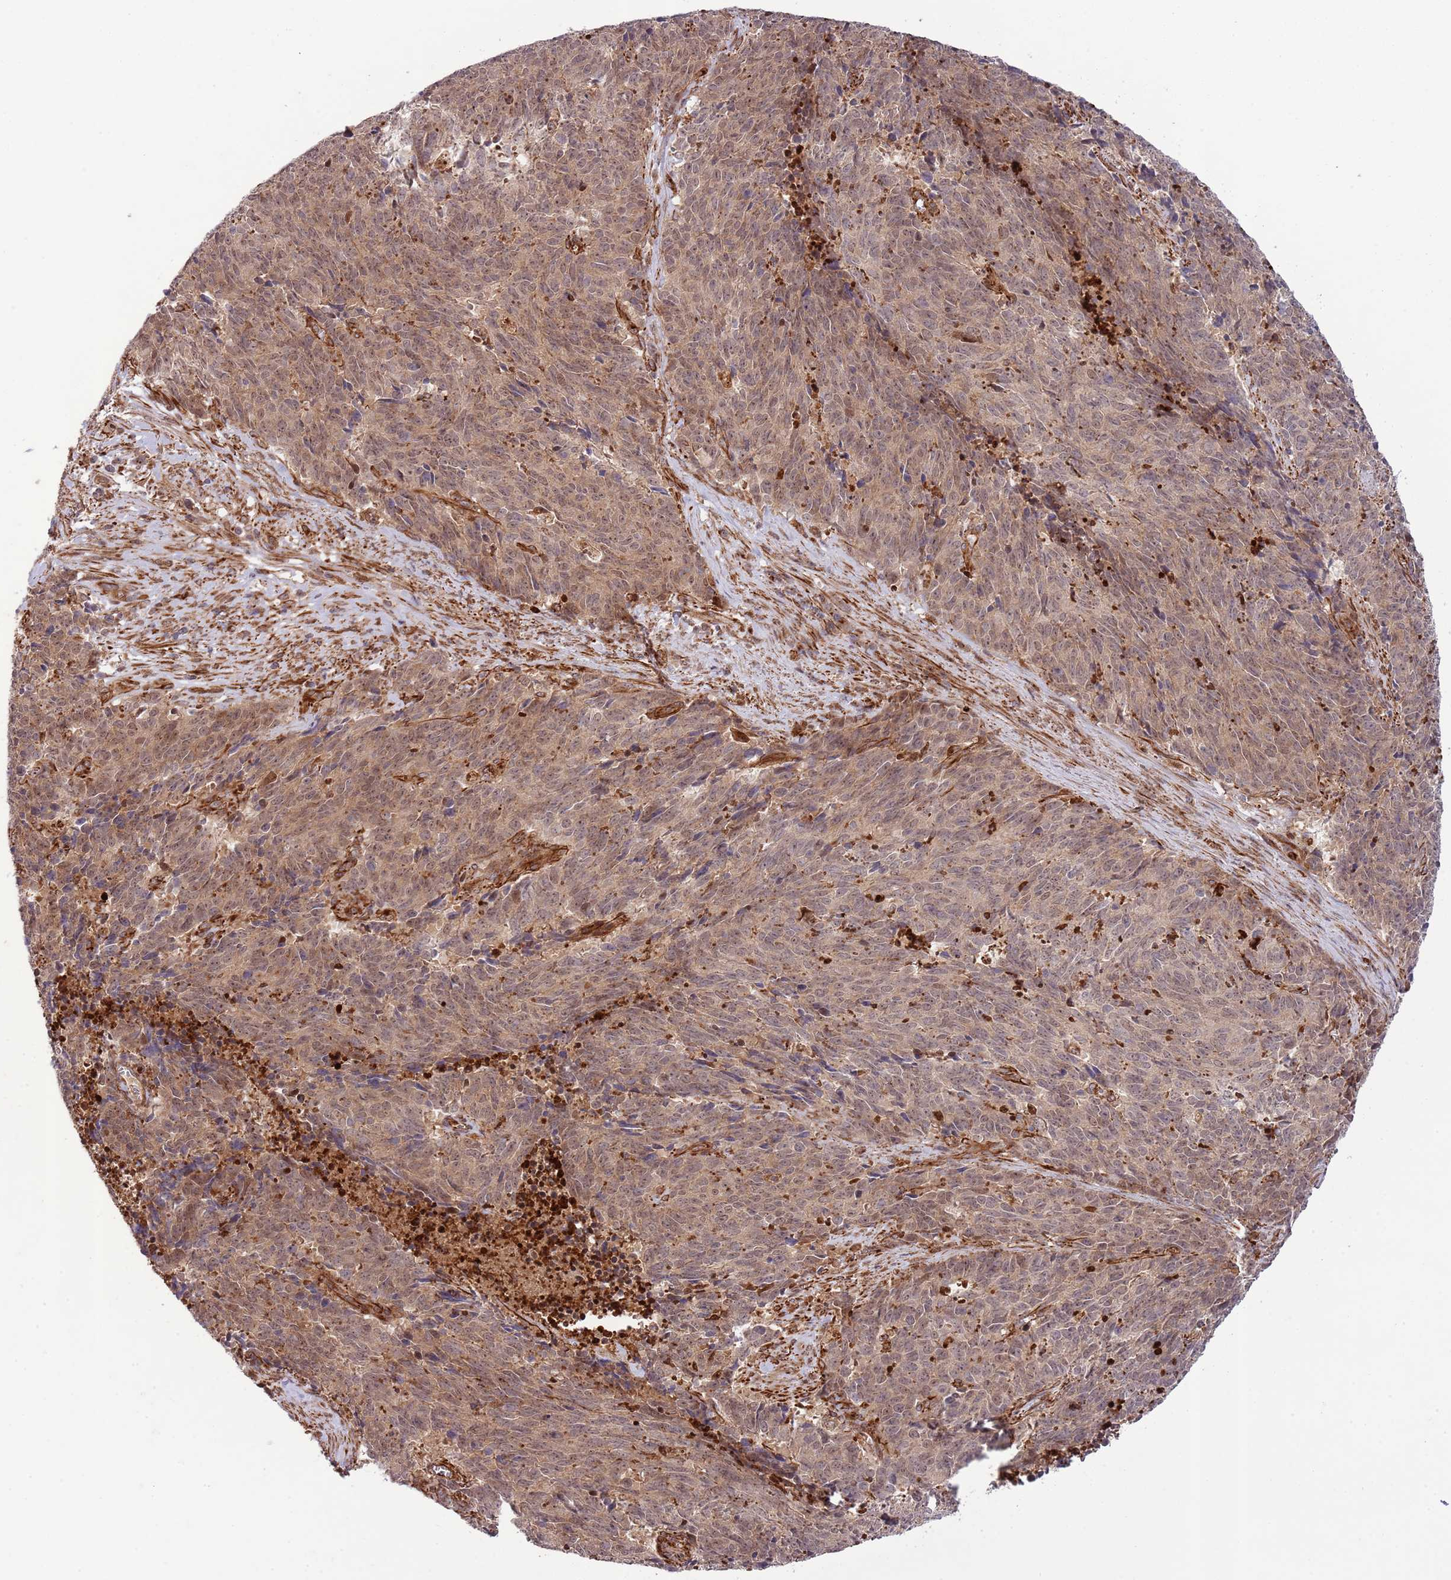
{"staining": {"intensity": "weak", "quantity": "25%-75%", "location": "cytoplasmic/membranous"}, "tissue": "cervical cancer", "cell_type": "Tumor cells", "image_type": "cancer", "snomed": [{"axis": "morphology", "description": "Squamous cell carcinoma, NOS"}, {"axis": "topography", "description": "Cervix"}], "caption": "Immunohistochemistry (IHC) of cervical squamous cell carcinoma reveals low levels of weak cytoplasmic/membranous expression in about 25%-75% of tumor cells.", "gene": "NEK3", "patient": {"sex": "female", "age": 29}}